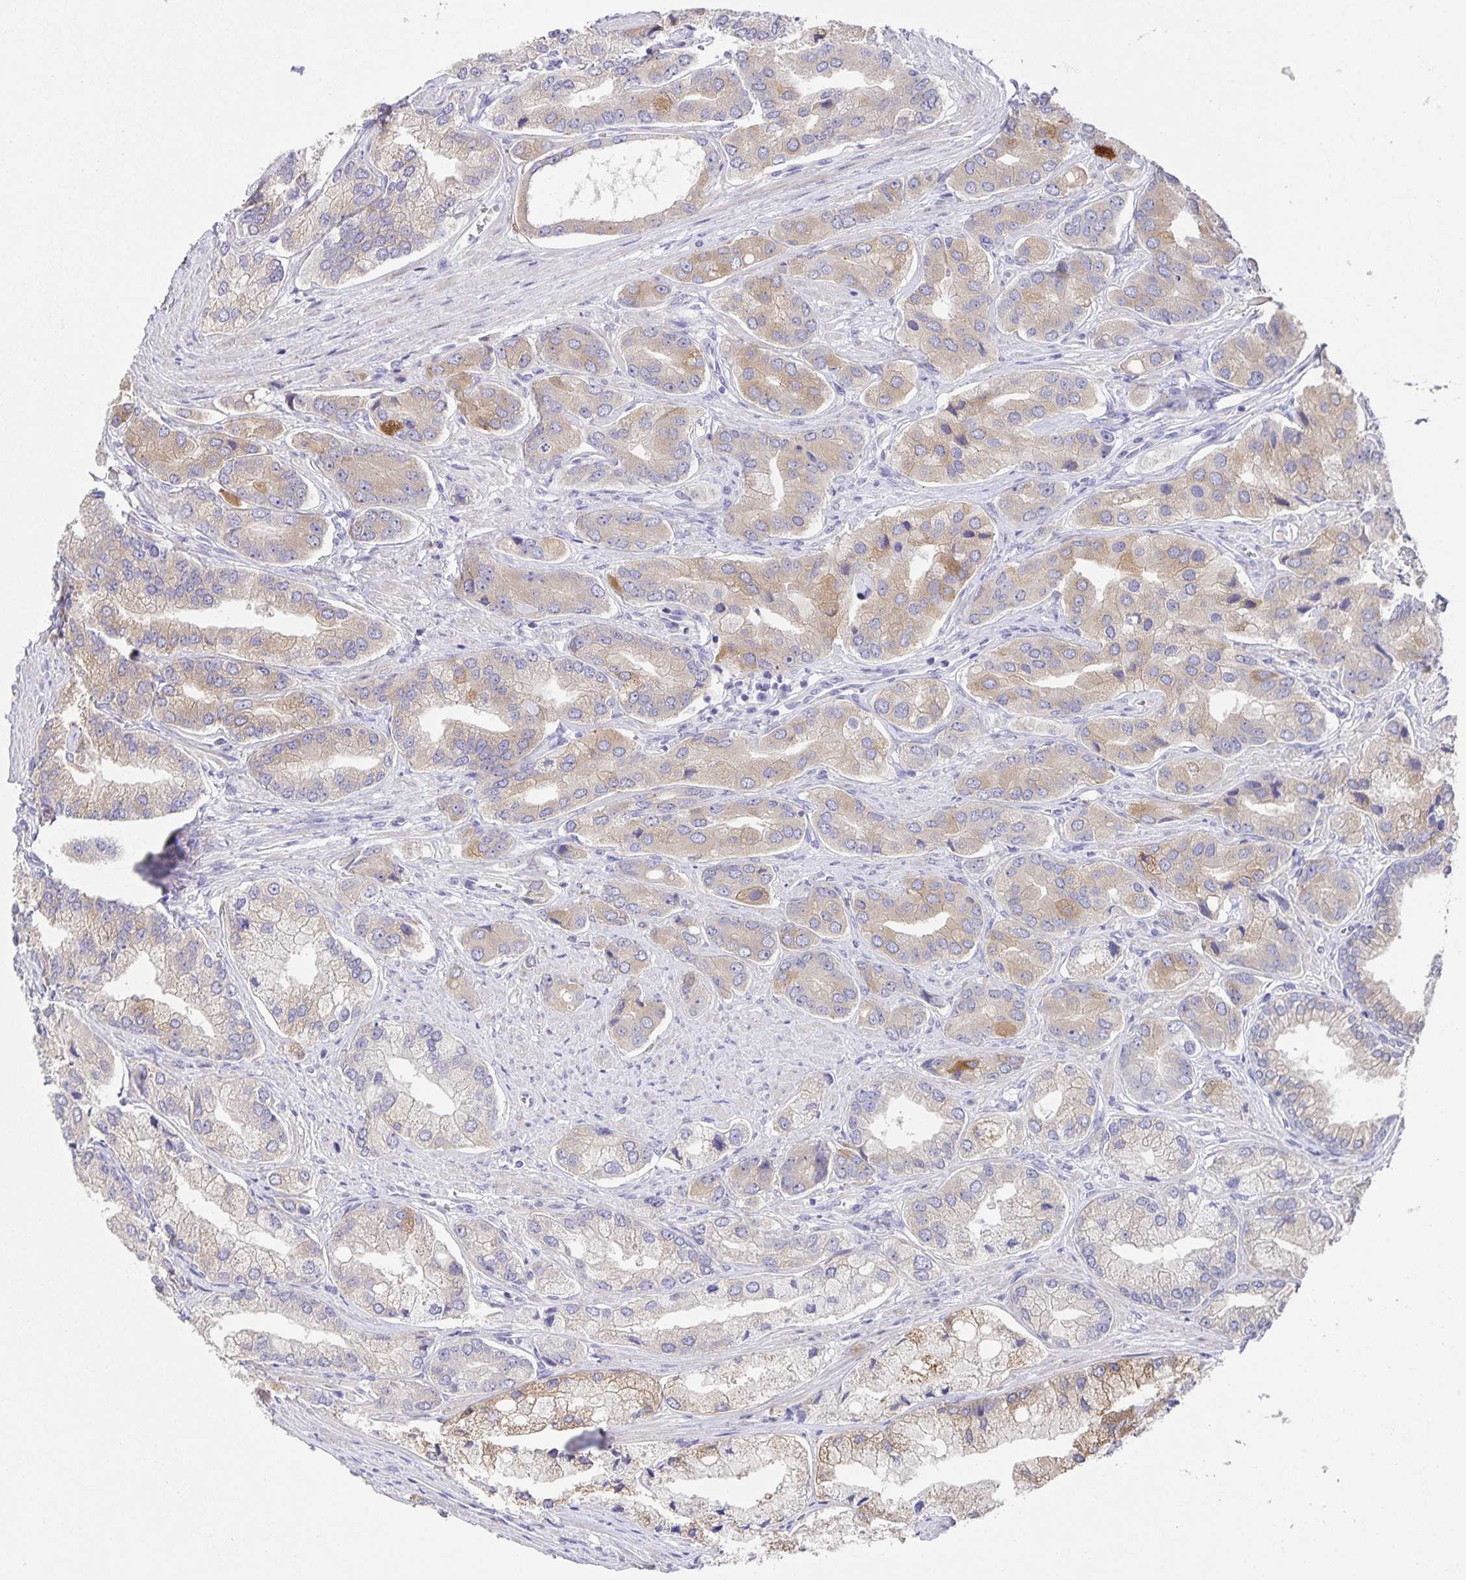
{"staining": {"intensity": "weak", "quantity": "25%-75%", "location": "cytoplasmic/membranous"}, "tissue": "prostate cancer", "cell_type": "Tumor cells", "image_type": "cancer", "snomed": [{"axis": "morphology", "description": "Adenocarcinoma, Low grade"}, {"axis": "topography", "description": "Prostate"}], "caption": "A histopathology image of human prostate adenocarcinoma (low-grade) stained for a protein exhibits weak cytoplasmic/membranous brown staining in tumor cells.", "gene": "PRR36", "patient": {"sex": "male", "age": 69}}